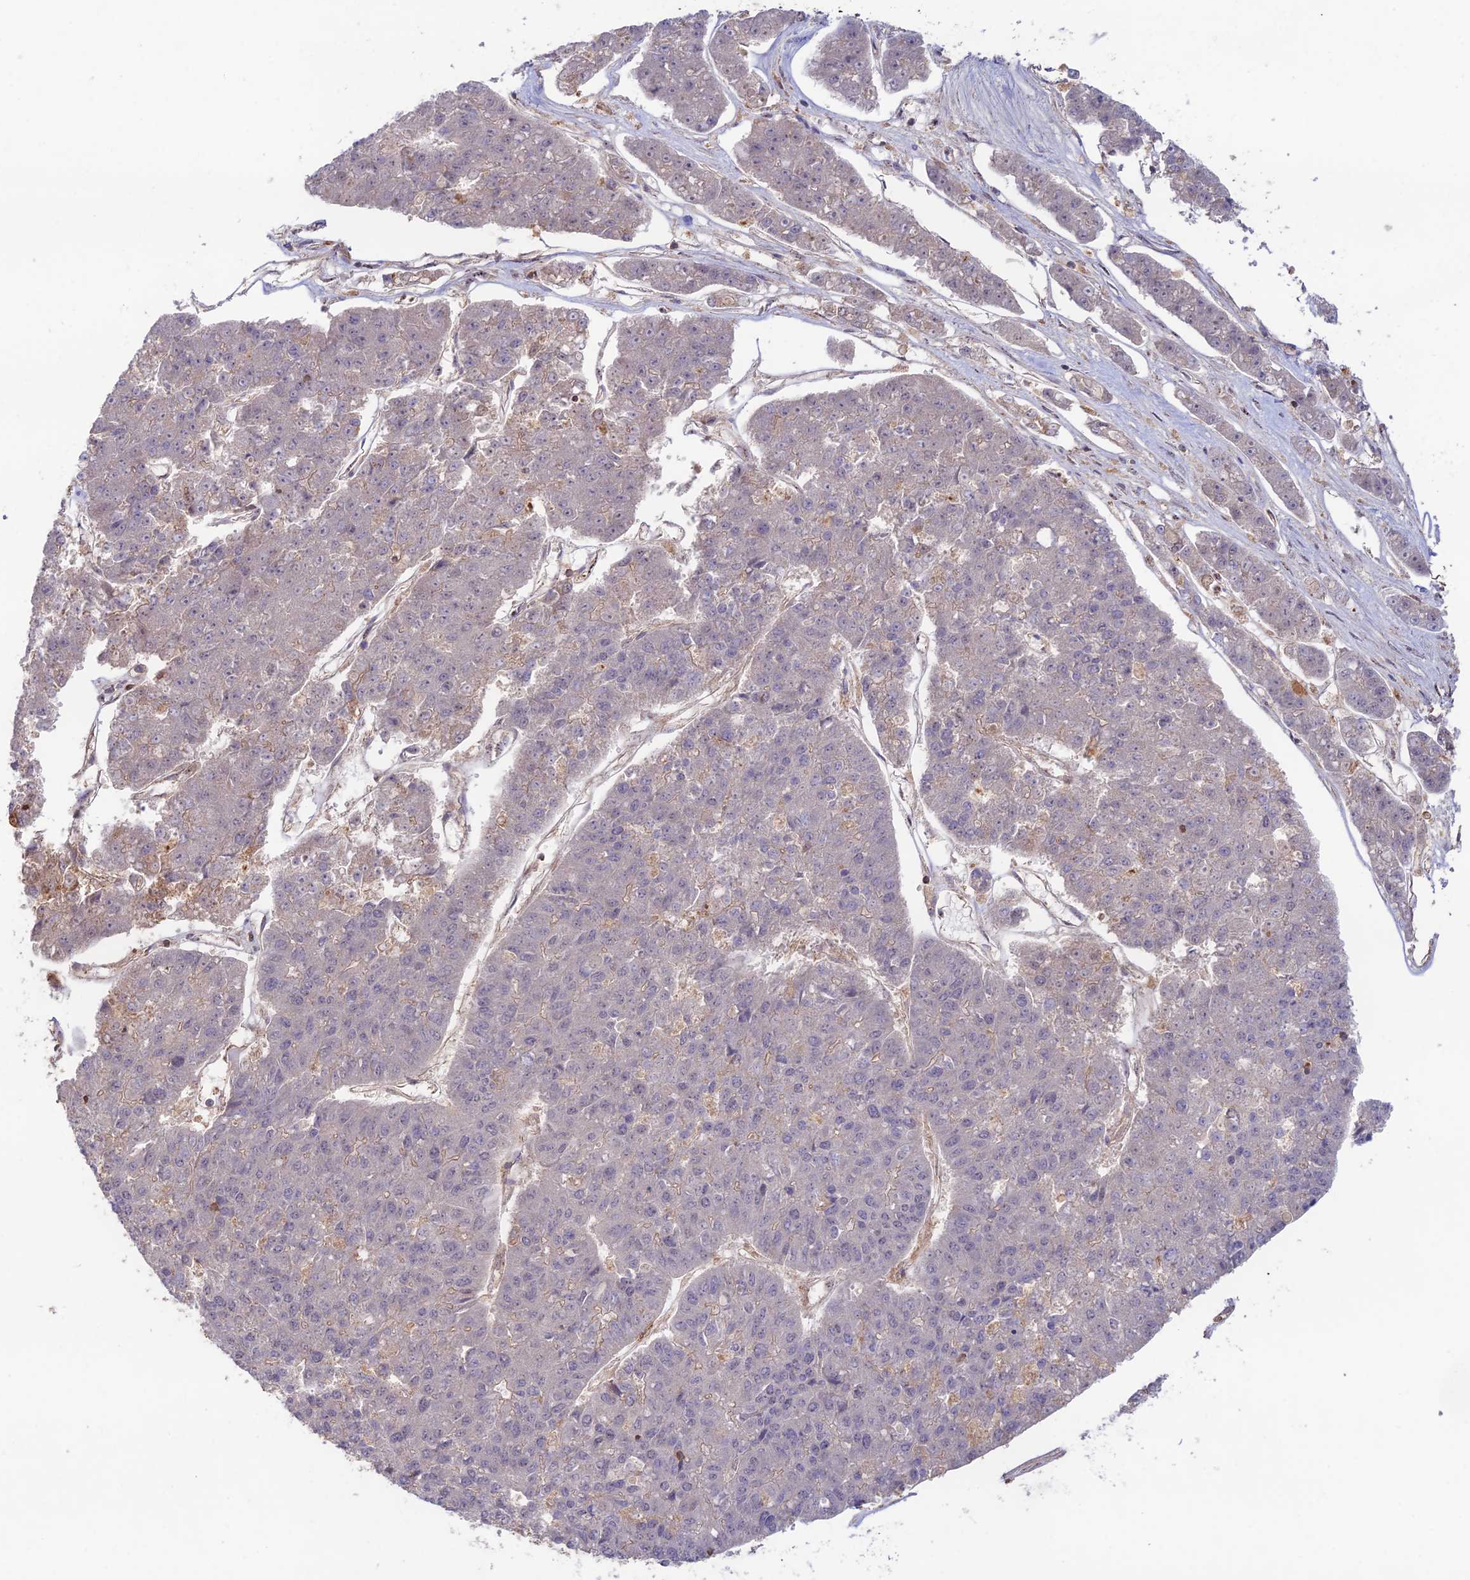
{"staining": {"intensity": "weak", "quantity": "<25%", "location": "cytoplasmic/membranous"}, "tissue": "pancreatic cancer", "cell_type": "Tumor cells", "image_type": "cancer", "snomed": [{"axis": "morphology", "description": "Adenocarcinoma, NOS"}, {"axis": "topography", "description": "Pancreas"}], "caption": "Immunohistochemistry (IHC) histopathology image of neoplastic tissue: pancreatic cancer (adenocarcinoma) stained with DAB shows no significant protein expression in tumor cells.", "gene": "CLCF1", "patient": {"sex": "male", "age": 50}}